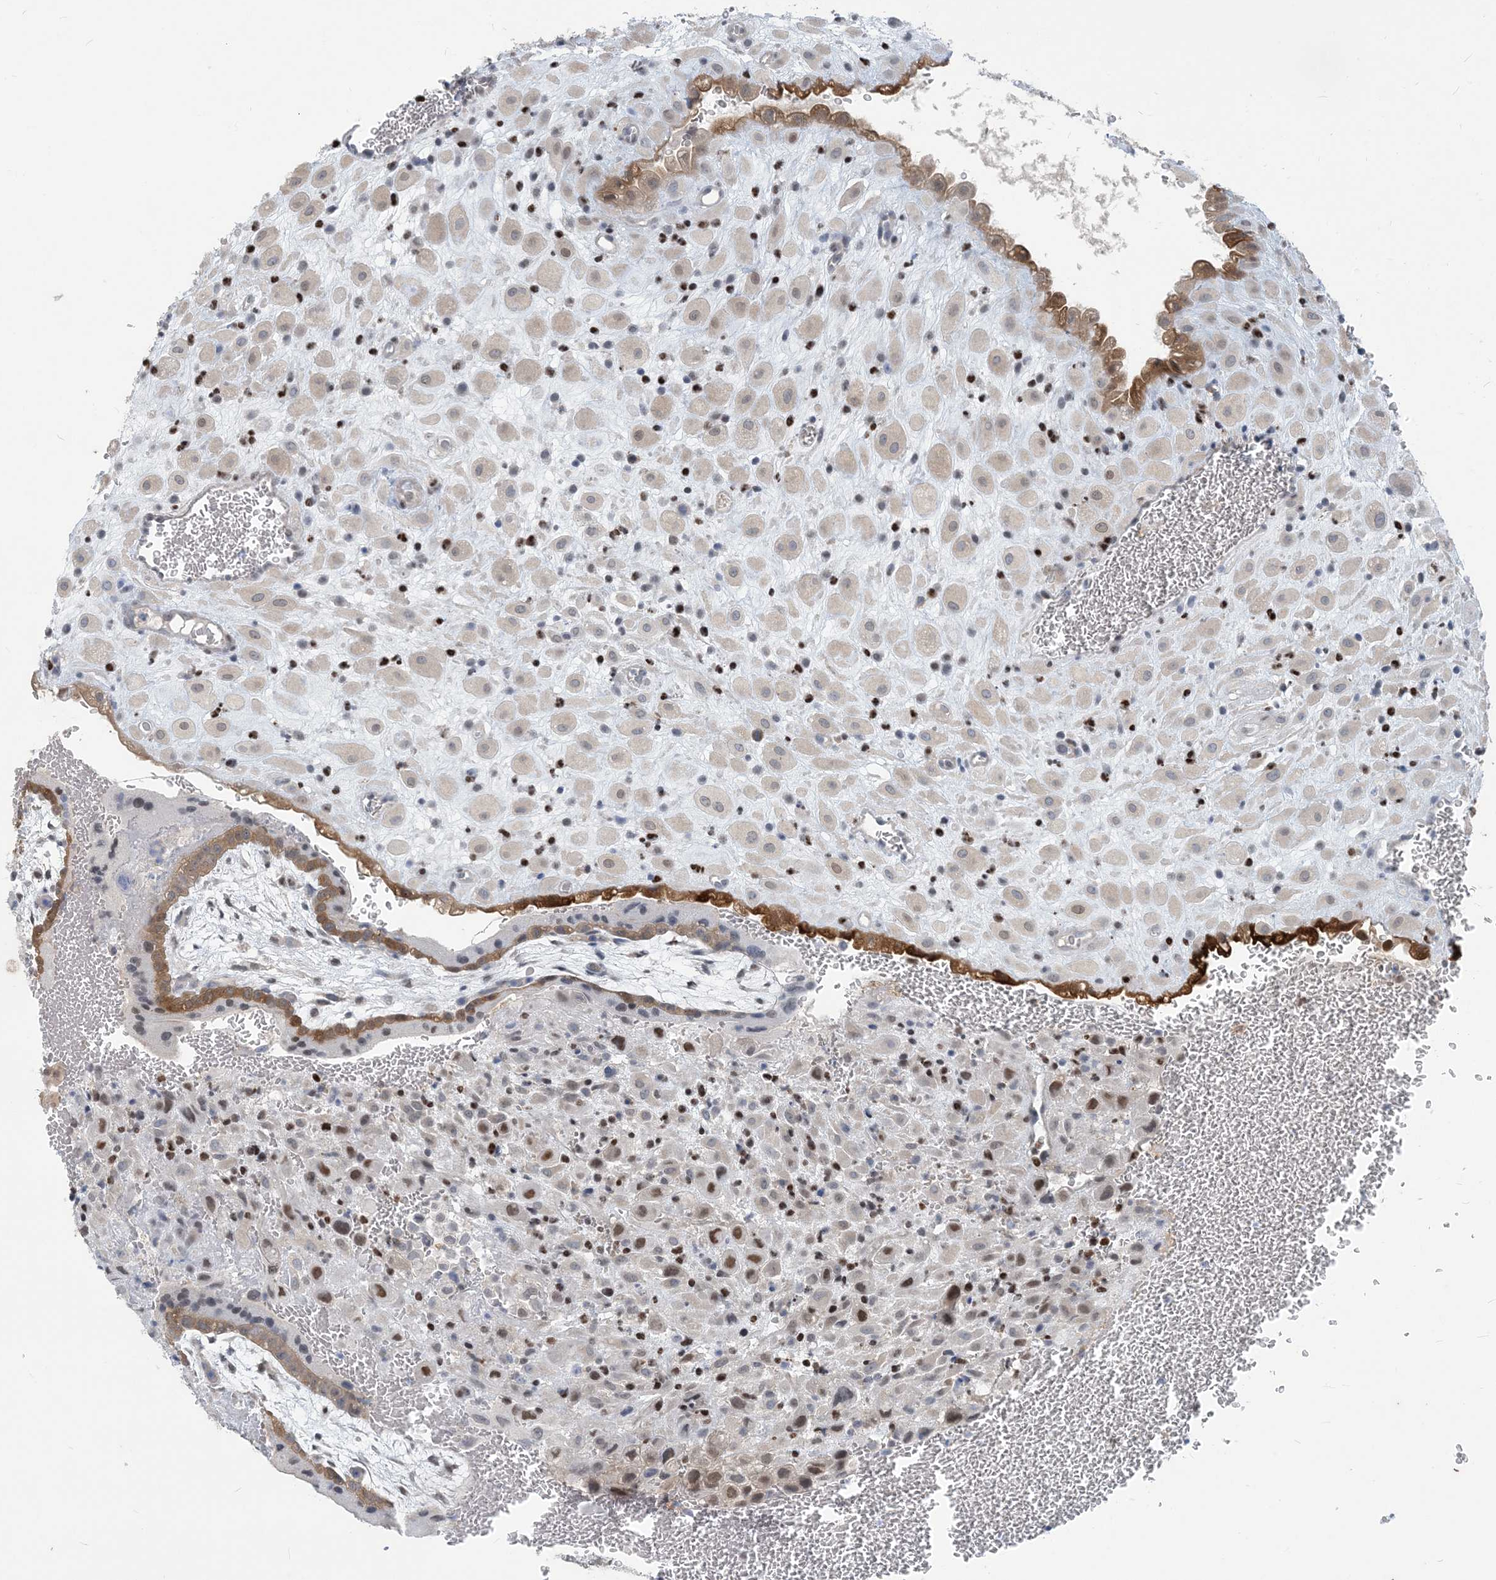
{"staining": {"intensity": "moderate", "quantity": "<25%", "location": "nuclear"}, "tissue": "placenta", "cell_type": "Decidual cells", "image_type": "normal", "snomed": [{"axis": "morphology", "description": "Normal tissue, NOS"}, {"axis": "topography", "description": "Placenta"}], "caption": "The image demonstrates staining of normal placenta, revealing moderate nuclear protein staining (brown color) within decidual cells.", "gene": "ZC3H12A", "patient": {"sex": "female", "age": 35}}